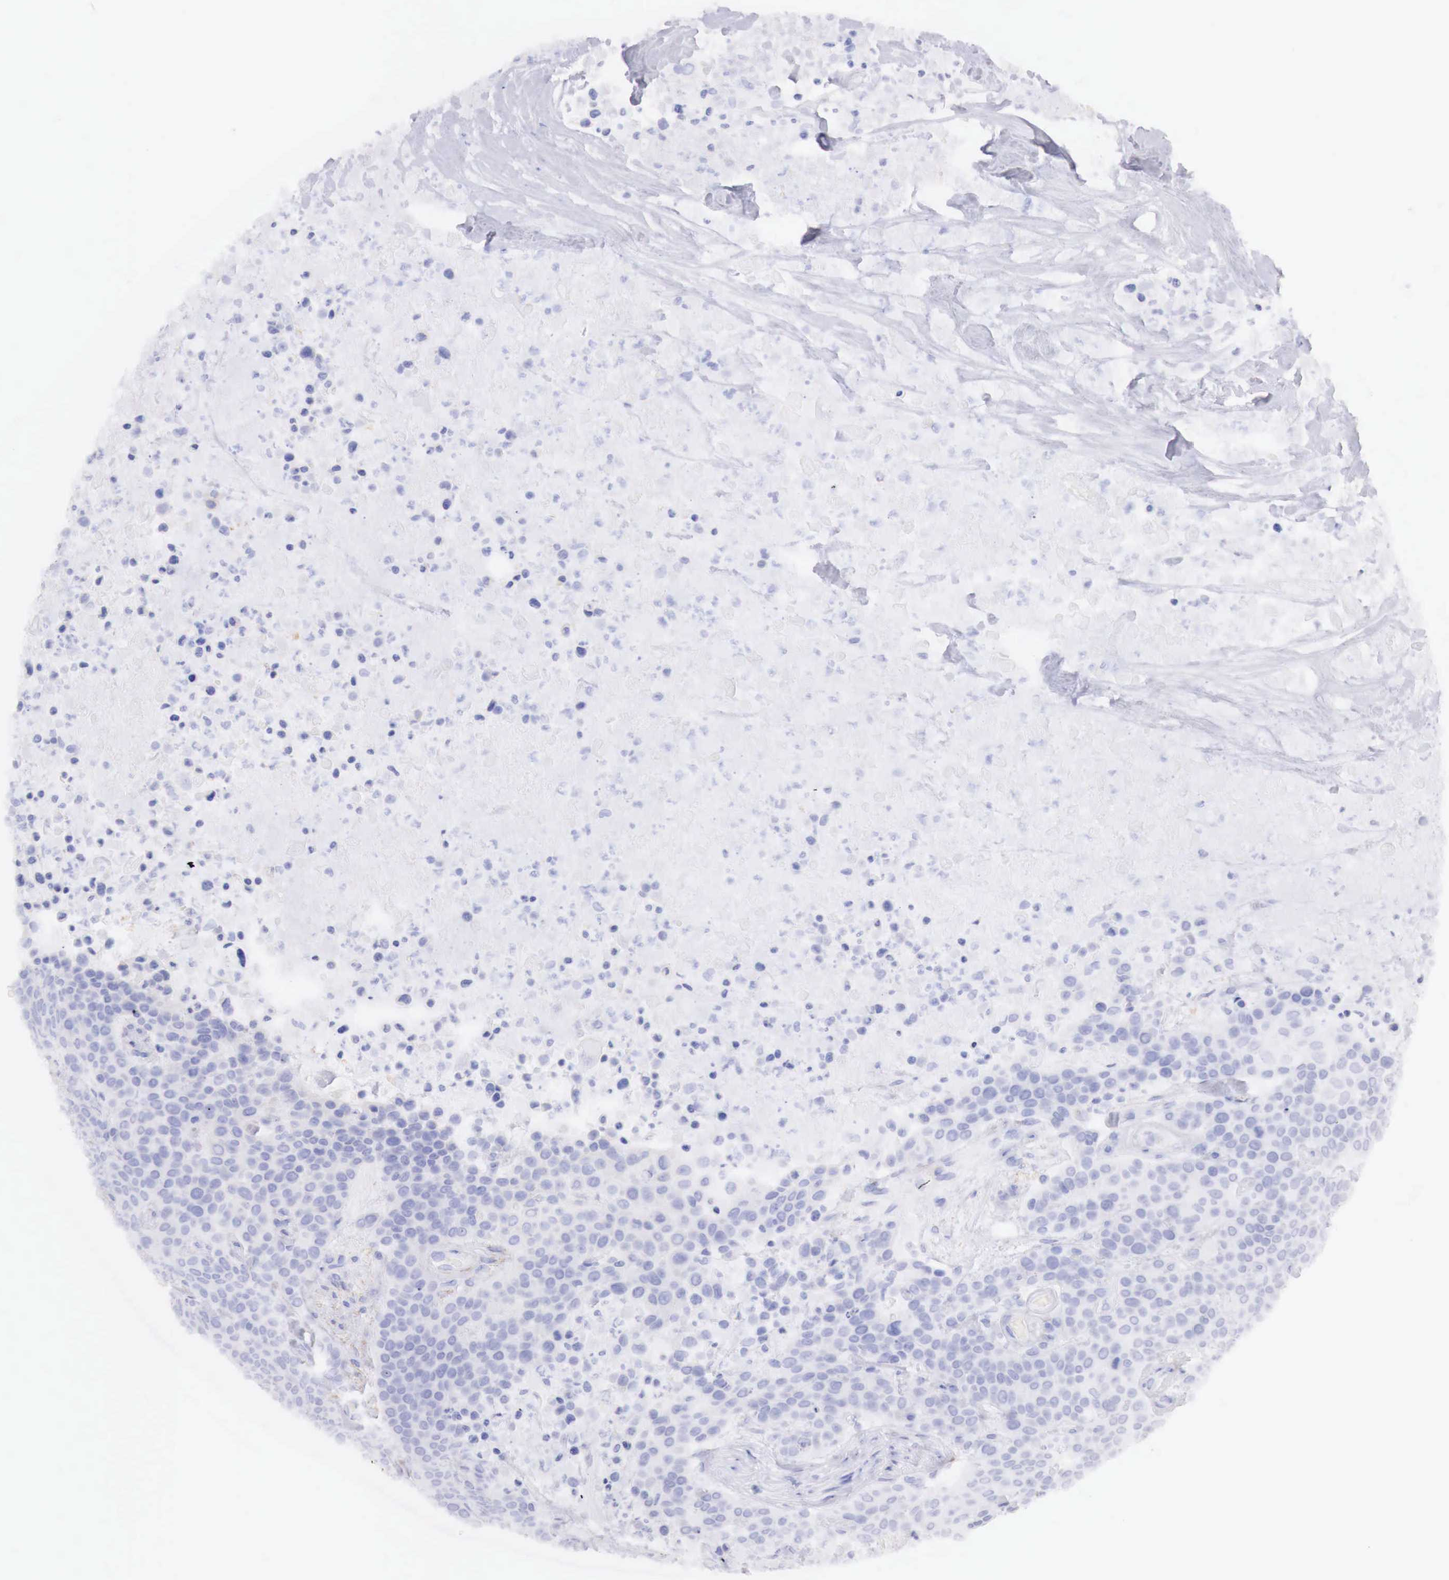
{"staining": {"intensity": "weak", "quantity": "25%-75%", "location": "cytoplasmic/membranous"}, "tissue": "urothelial cancer", "cell_type": "Tumor cells", "image_type": "cancer", "snomed": [{"axis": "morphology", "description": "Urothelial carcinoma, High grade"}, {"axis": "topography", "description": "Urinary bladder"}], "caption": "An image showing weak cytoplasmic/membranous staining in about 25%-75% of tumor cells in urothelial cancer, as visualized by brown immunohistochemical staining.", "gene": "TPM1", "patient": {"sex": "male", "age": 74}}